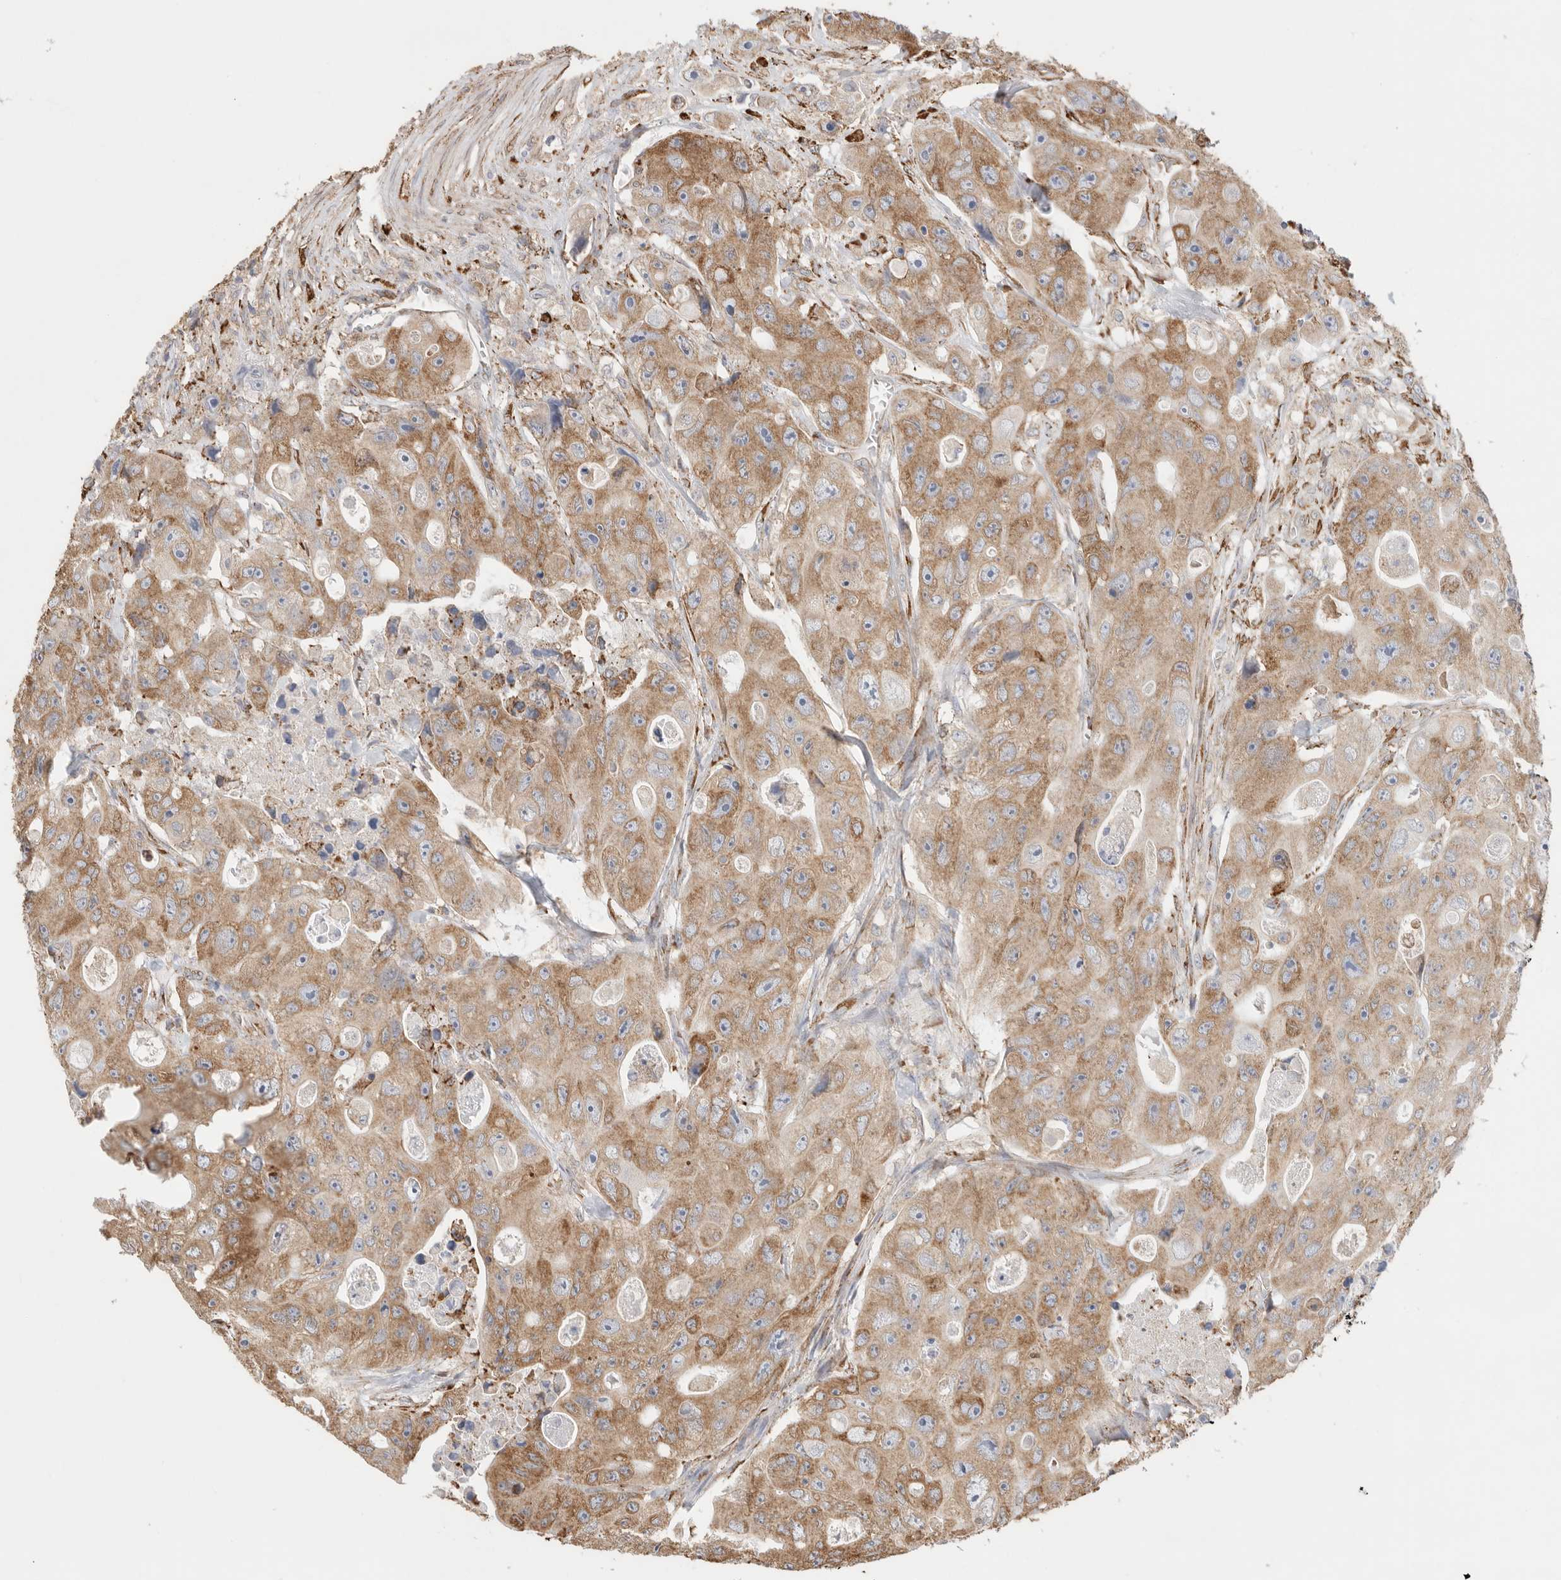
{"staining": {"intensity": "moderate", "quantity": ">75%", "location": "cytoplasmic/membranous"}, "tissue": "colorectal cancer", "cell_type": "Tumor cells", "image_type": "cancer", "snomed": [{"axis": "morphology", "description": "Adenocarcinoma, NOS"}, {"axis": "topography", "description": "Colon"}], "caption": "Colorectal cancer stained with immunohistochemistry demonstrates moderate cytoplasmic/membranous positivity in about >75% of tumor cells. (DAB IHC with brightfield microscopy, high magnification).", "gene": "BLOC1S5", "patient": {"sex": "female", "age": 46}}